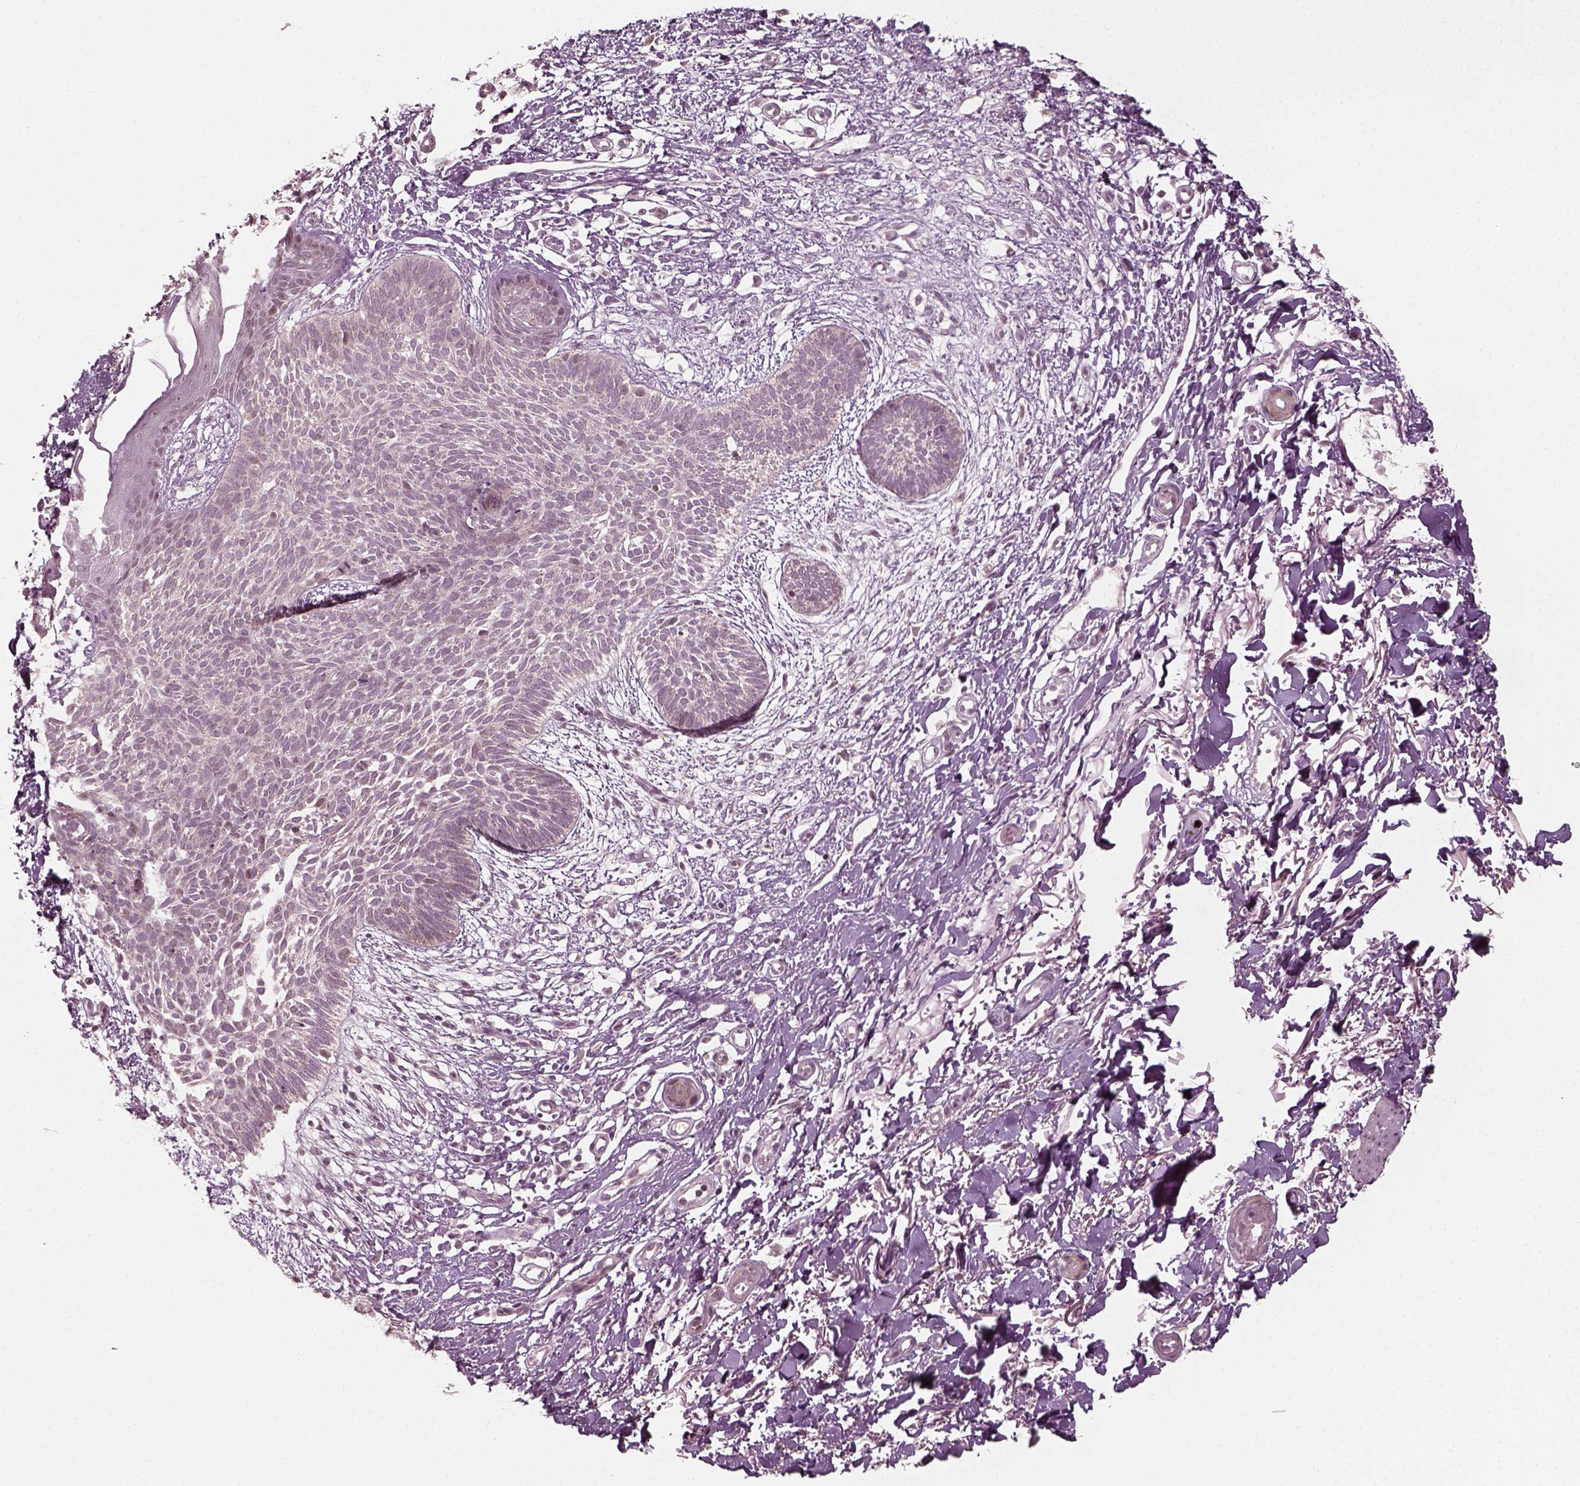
{"staining": {"intensity": "negative", "quantity": "none", "location": "none"}, "tissue": "skin cancer", "cell_type": "Tumor cells", "image_type": "cancer", "snomed": [{"axis": "morphology", "description": "Basal cell carcinoma"}, {"axis": "topography", "description": "Skin"}], "caption": "Immunohistochemical staining of basal cell carcinoma (skin) shows no significant expression in tumor cells.", "gene": "MLIP", "patient": {"sex": "female", "age": 84}}